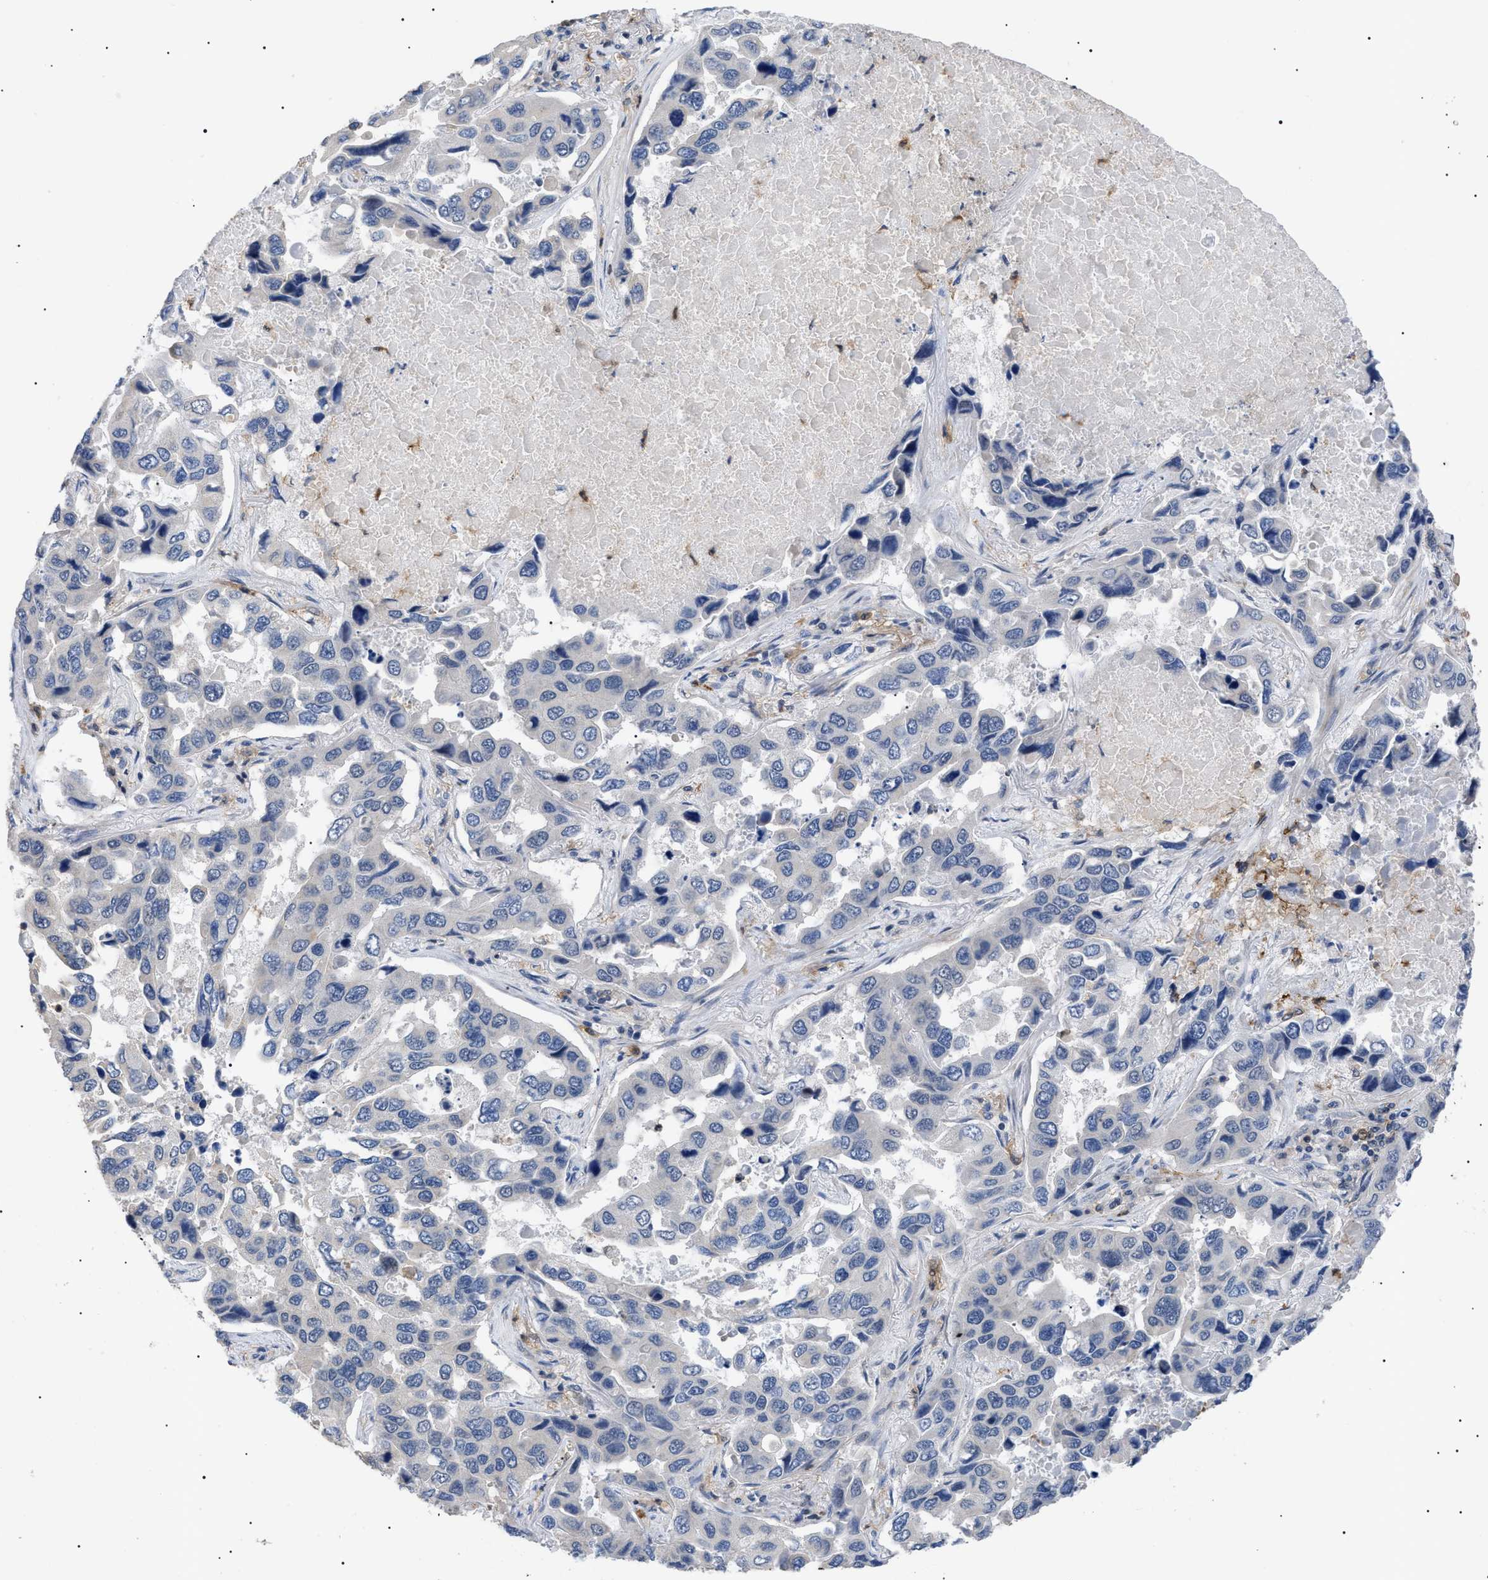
{"staining": {"intensity": "negative", "quantity": "none", "location": "none"}, "tissue": "lung cancer", "cell_type": "Tumor cells", "image_type": "cancer", "snomed": [{"axis": "morphology", "description": "Adenocarcinoma, NOS"}, {"axis": "topography", "description": "Lung"}], "caption": "Tumor cells are negative for brown protein staining in lung cancer (adenocarcinoma).", "gene": "CD300A", "patient": {"sex": "male", "age": 64}}